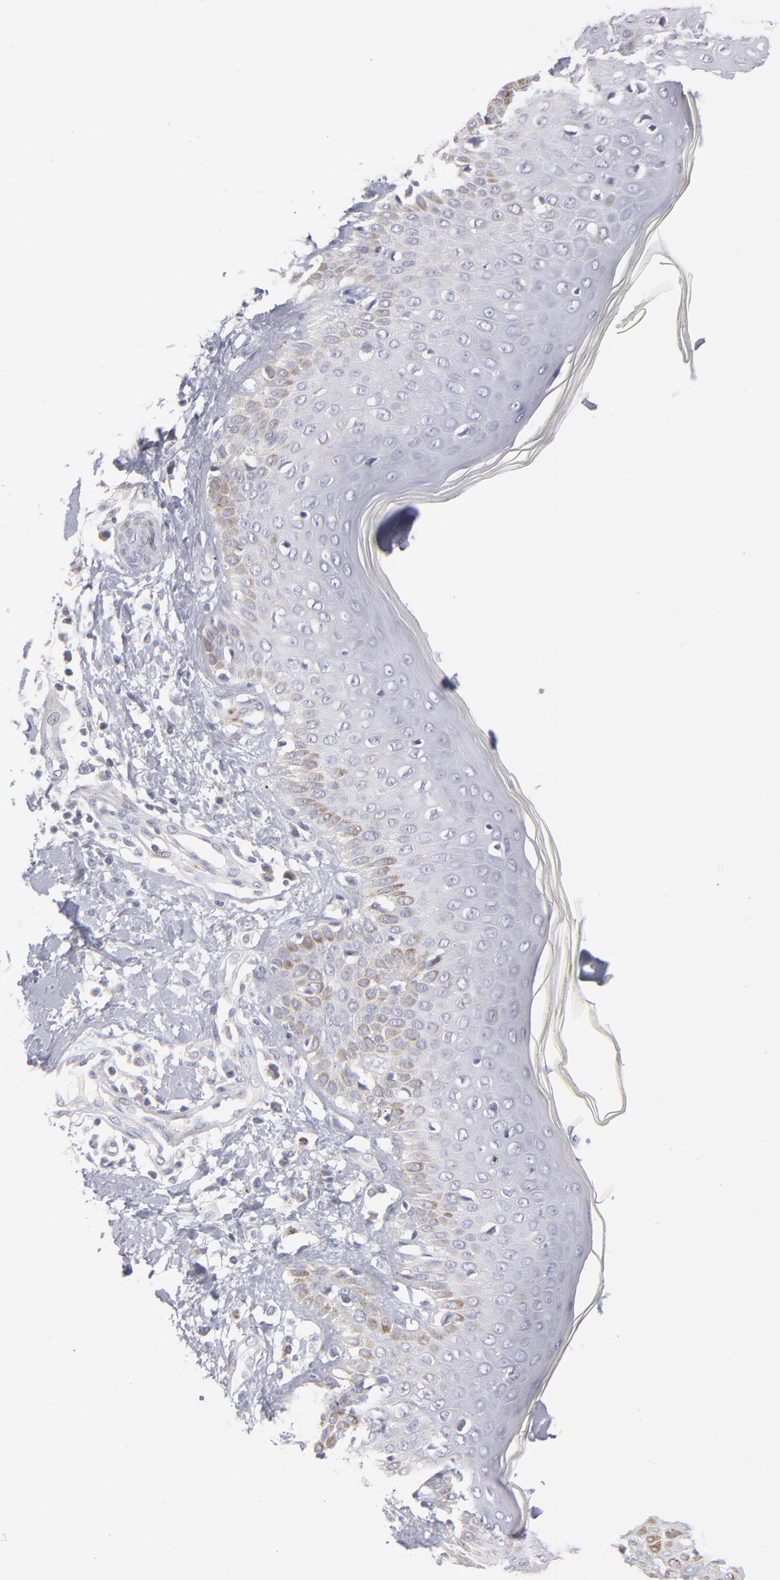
{"staining": {"intensity": "negative", "quantity": "none", "location": "none"}, "tissue": "skin cancer", "cell_type": "Tumor cells", "image_type": "cancer", "snomed": [{"axis": "morphology", "description": "Squamous cell carcinoma, NOS"}, {"axis": "topography", "description": "Skin"}], "caption": "An immunohistochemistry histopathology image of skin cancer (squamous cell carcinoma) is shown. There is no staining in tumor cells of skin cancer (squamous cell carcinoma). Nuclei are stained in blue.", "gene": "MTHFD2", "patient": {"sex": "female", "age": 59}}